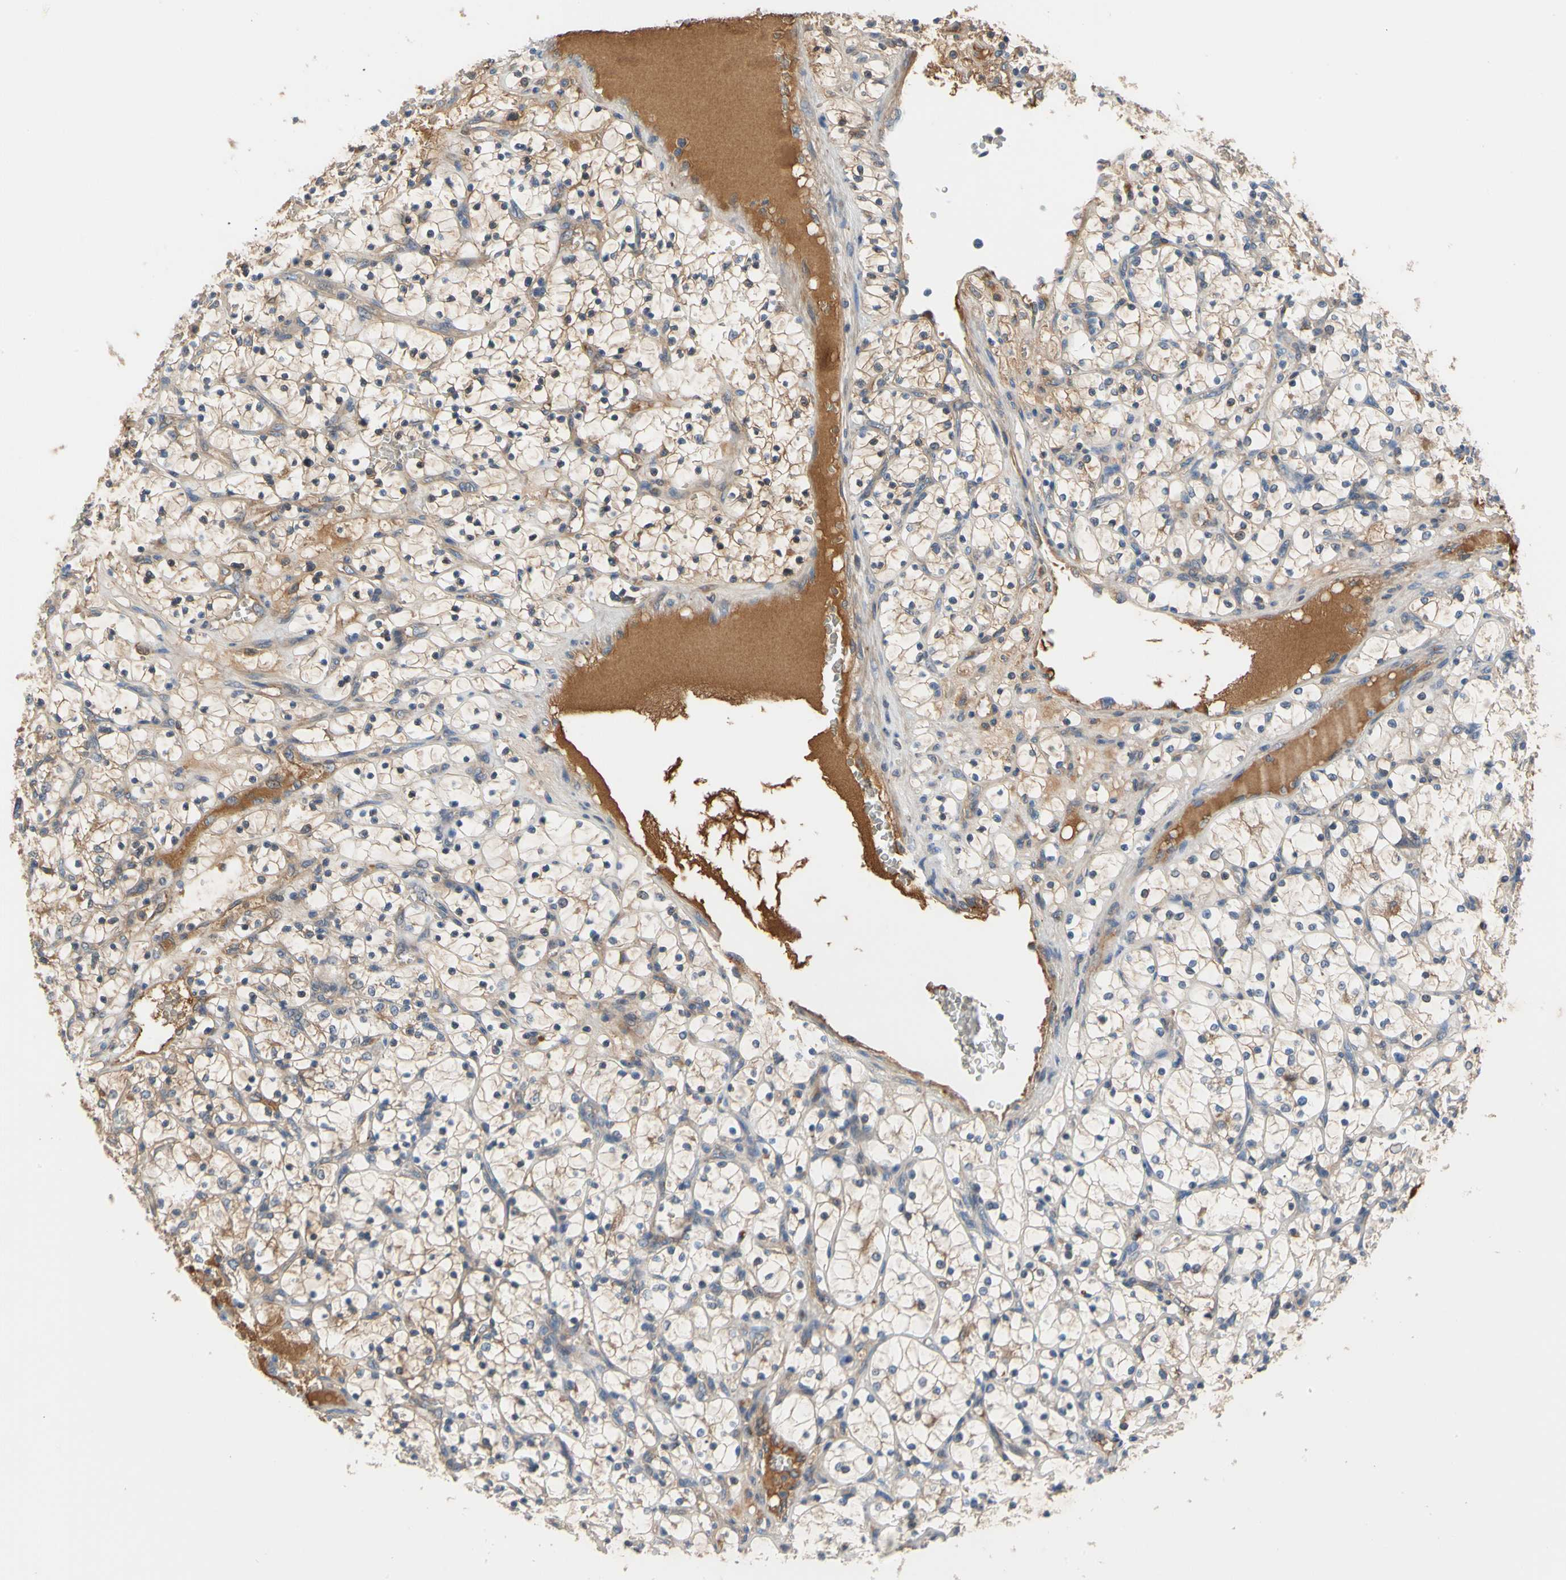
{"staining": {"intensity": "weak", "quantity": "25%-75%", "location": "cytoplasmic/membranous"}, "tissue": "renal cancer", "cell_type": "Tumor cells", "image_type": "cancer", "snomed": [{"axis": "morphology", "description": "Adenocarcinoma, NOS"}, {"axis": "topography", "description": "Kidney"}], "caption": "High-power microscopy captured an IHC histopathology image of renal cancer (adenocarcinoma), revealing weak cytoplasmic/membranous expression in approximately 25%-75% of tumor cells.", "gene": "ENTREP3", "patient": {"sex": "female", "age": 69}}